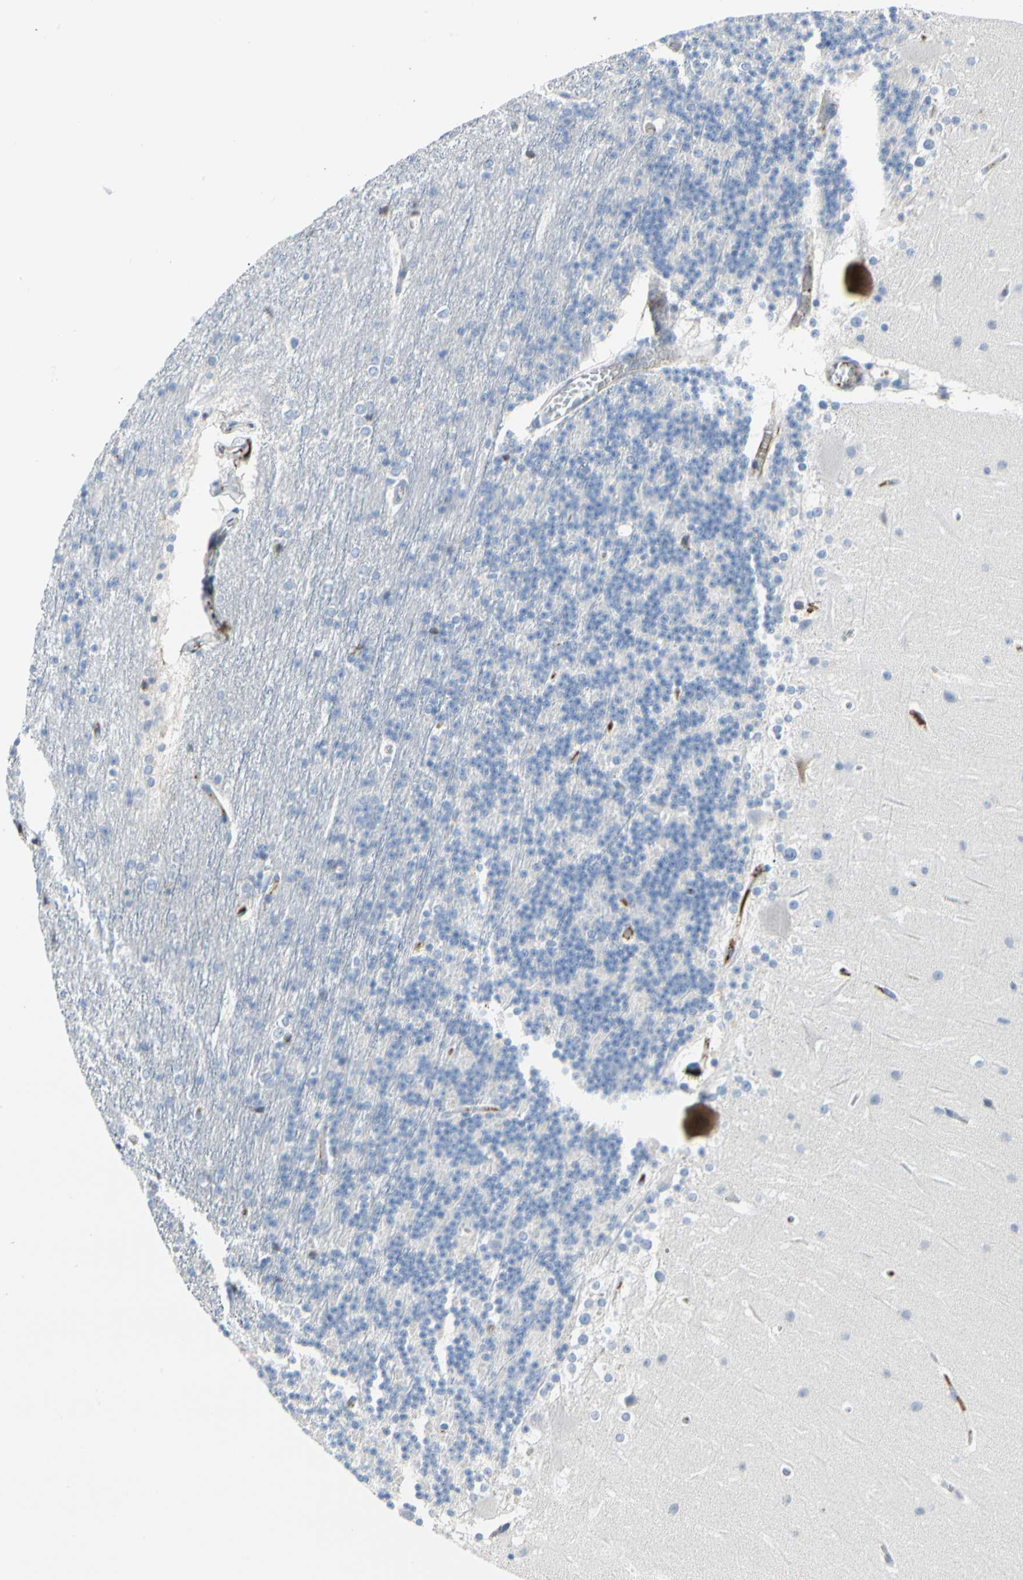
{"staining": {"intensity": "negative", "quantity": "none", "location": "none"}, "tissue": "cerebellum", "cell_type": "Cells in granular layer", "image_type": "normal", "snomed": [{"axis": "morphology", "description": "Normal tissue, NOS"}, {"axis": "topography", "description": "Cerebellum"}], "caption": "This is an immunohistochemistry micrograph of normal cerebellum. There is no staining in cells in granular layer.", "gene": "FGB", "patient": {"sex": "female", "age": 19}}